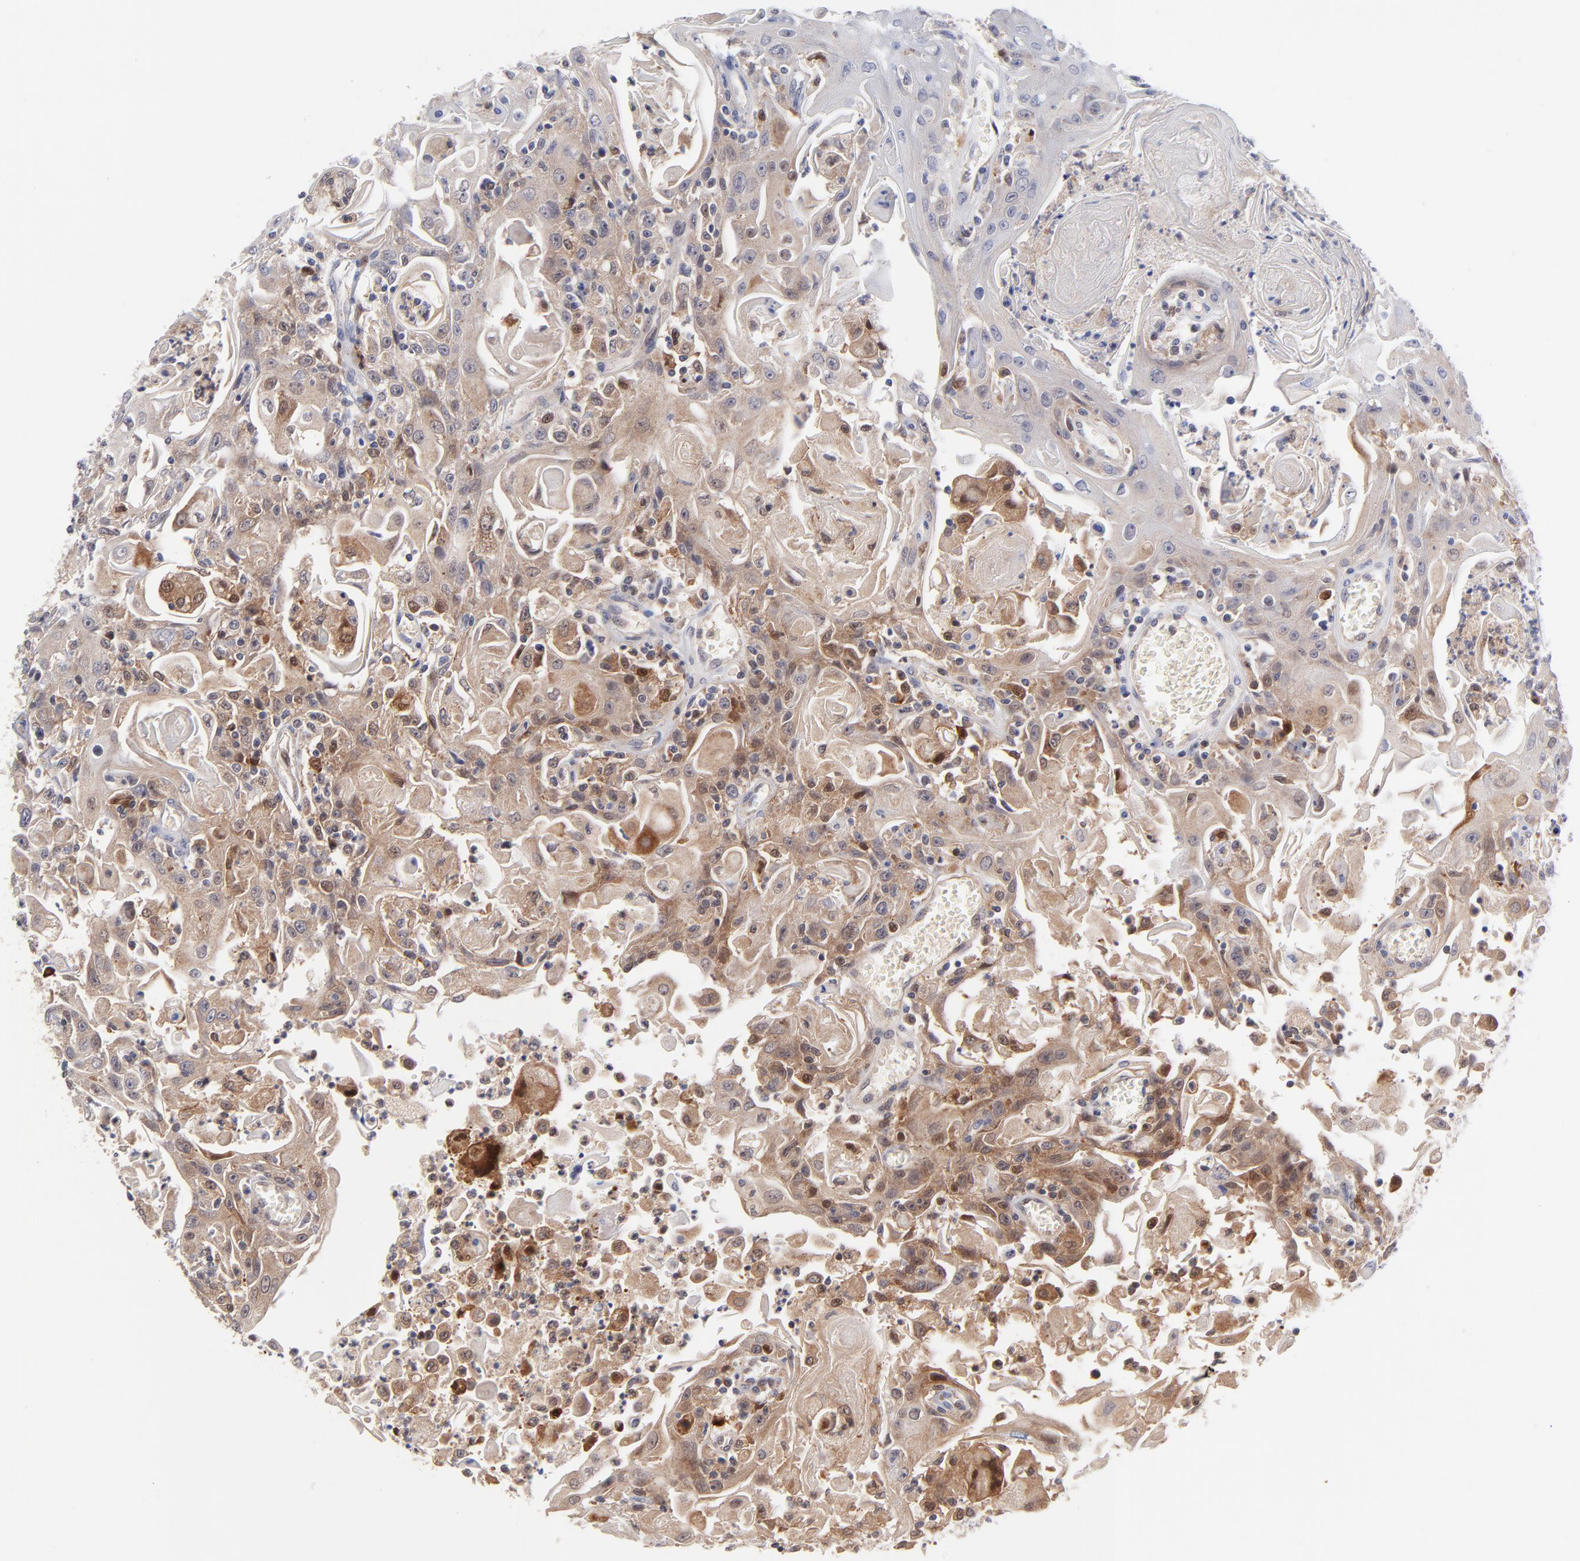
{"staining": {"intensity": "weak", "quantity": ">75%", "location": "cytoplasmic/membranous"}, "tissue": "head and neck cancer", "cell_type": "Tumor cells", "image_type": "cancer", "snomed": [{"axis": "morphology", "description": "Squamous cell carcinoma, NOS"}, {"axis": "topography", "description": "Oral tissue"}, {"axis": "topography", "description": "Head-Neck"}], "caption": "Squamous cell carcinoma (head and neck) was stained to show a protein in brown. There is low levels of weak cytoplasmic/membranous expression in approximately >75% of tumor cells. Using DAB (3,3'-diaminobenzidine) (brown) and hematoxylin (blue) stains, captured at high magnification using brightfield microscopy.", "gene": "BID", "patient": {"sex": "female", "age": 76}}